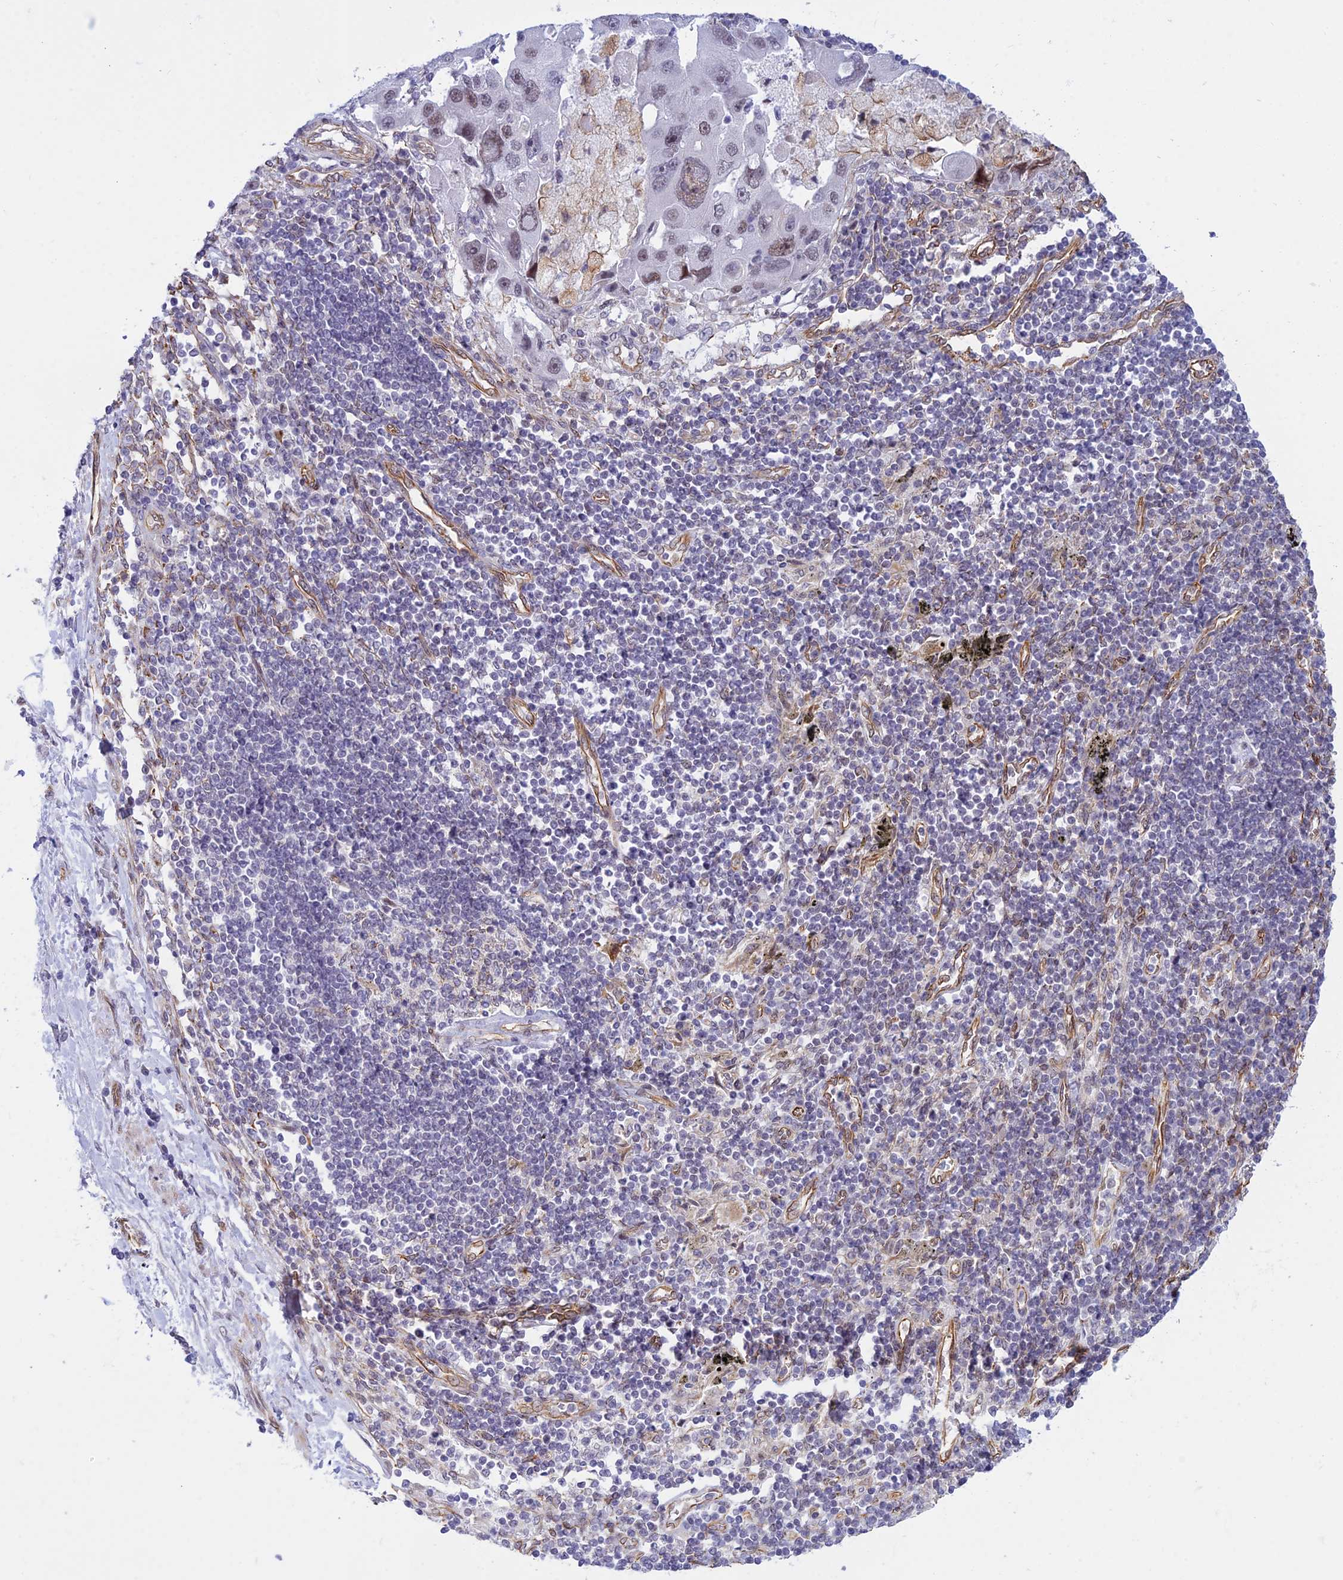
{"staining": {"intensity": "weak", "quantity": ">75%", "location": "nuclear"}, "tissue": "lung cancer", "cell_type": "Tumor cells", "image_type": "cancer", "snomed": [{"axis": "morphology", "description": "Adenocarcinoma, NOS"}, {"axis": "topography", "description": "Lung"}], "caption": "Immunohistochemical staining of human lung cancer (adenocarcinoma) displays low levels of weak nuclear staining in about >75% of tumor cells.", "gene": "SAPCD2", "patient": {"sex": "female", "age": 54}}